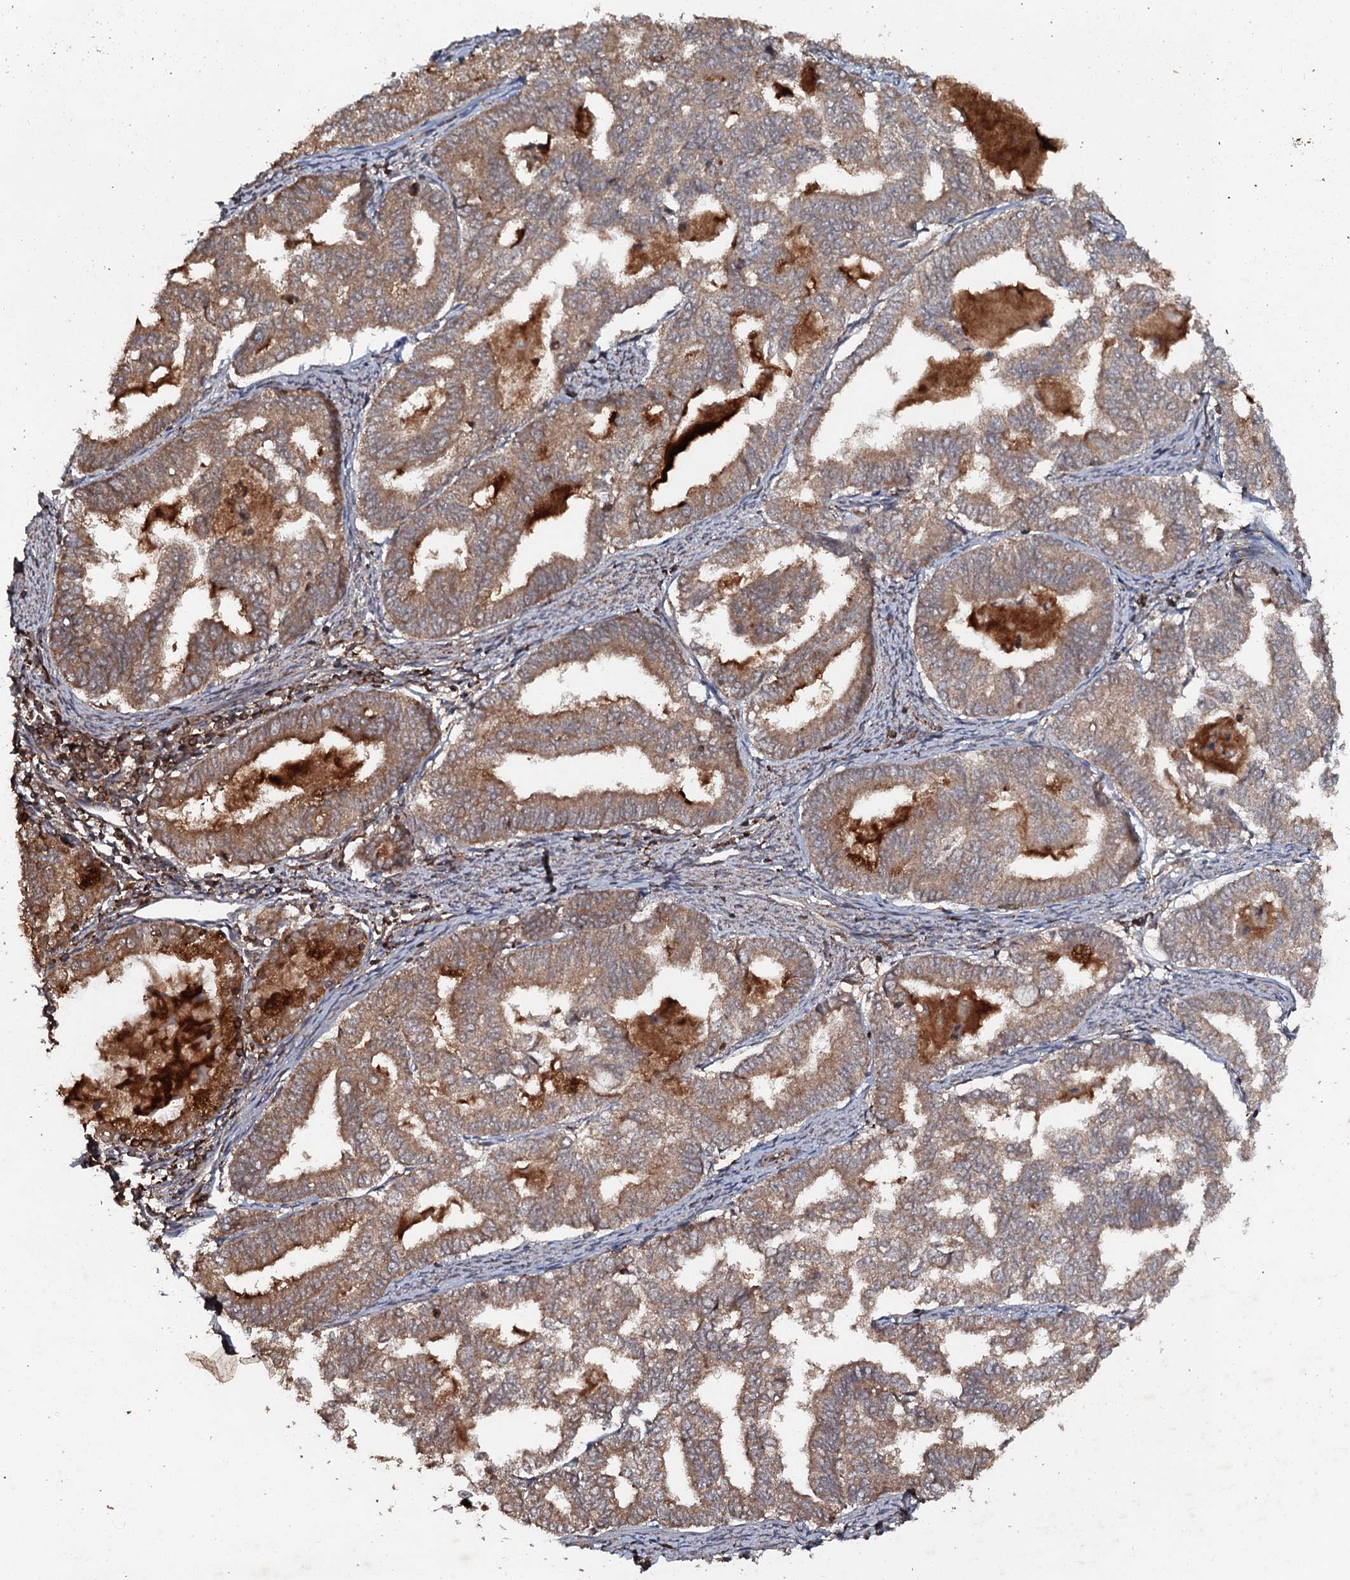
{"staining": {"intensity": "moderate", "quantity": "25%-75%", "location": "cytoplasmic/membranous"}, "tissue": "endometrial cancer", "cell_type": "Tumor cells", "image_type": "cancer", "snomed": [{"axis": "morphology", "description": "Adenocarcinoma, NOS"}, {"axis": "topography", "description": "Endometrium"}], "caption": "Human endometrial adenocarcinoma stained with a brown dye displays moderate cytoplasmic/membranous positive staining in about 25%-75% of tumor cells.", "gene": "ADGRG3", "patient": {"sex": "female", "age": 79}}